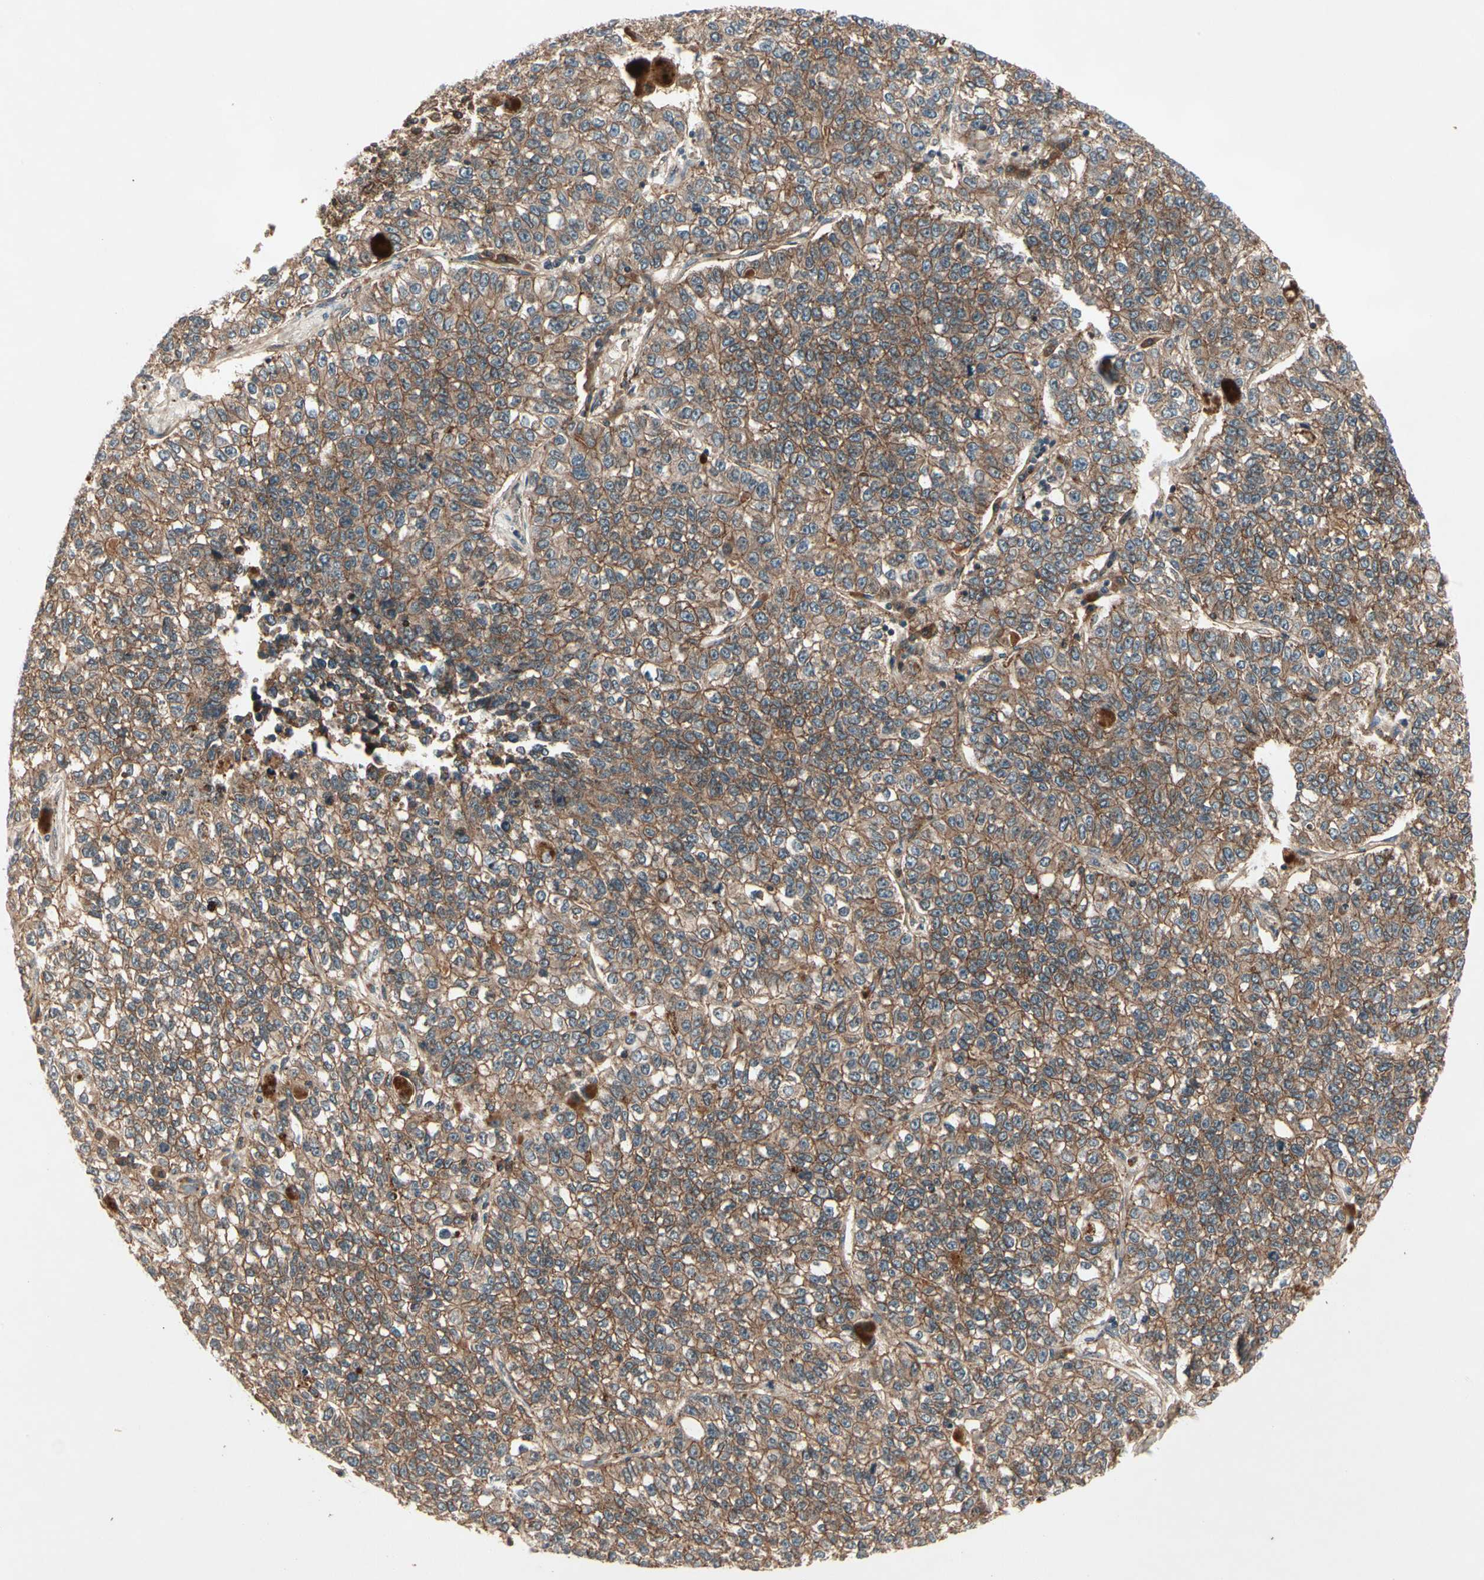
{"staining": {"intensity": "moderate", "quantity": ">75%", "location": "cytoplasmic/membranous"}, "tissue": "lung cancer", "cell_type": "Tumor cells", "image_type": "cancer", "snomed": [{"axis": "morphology", "description": "Adenocarcinoma, NOS"}, {"axis": "topography", "description": "Lung"}], "caption": "Tumor cells reveal medium levels of moderate cytoplasmic/membranous expression in approximately >75% of cells in adenocarcinoma (lung).", "gene": "FLOT1", "patient": {"sex": "male", "age": 49}}